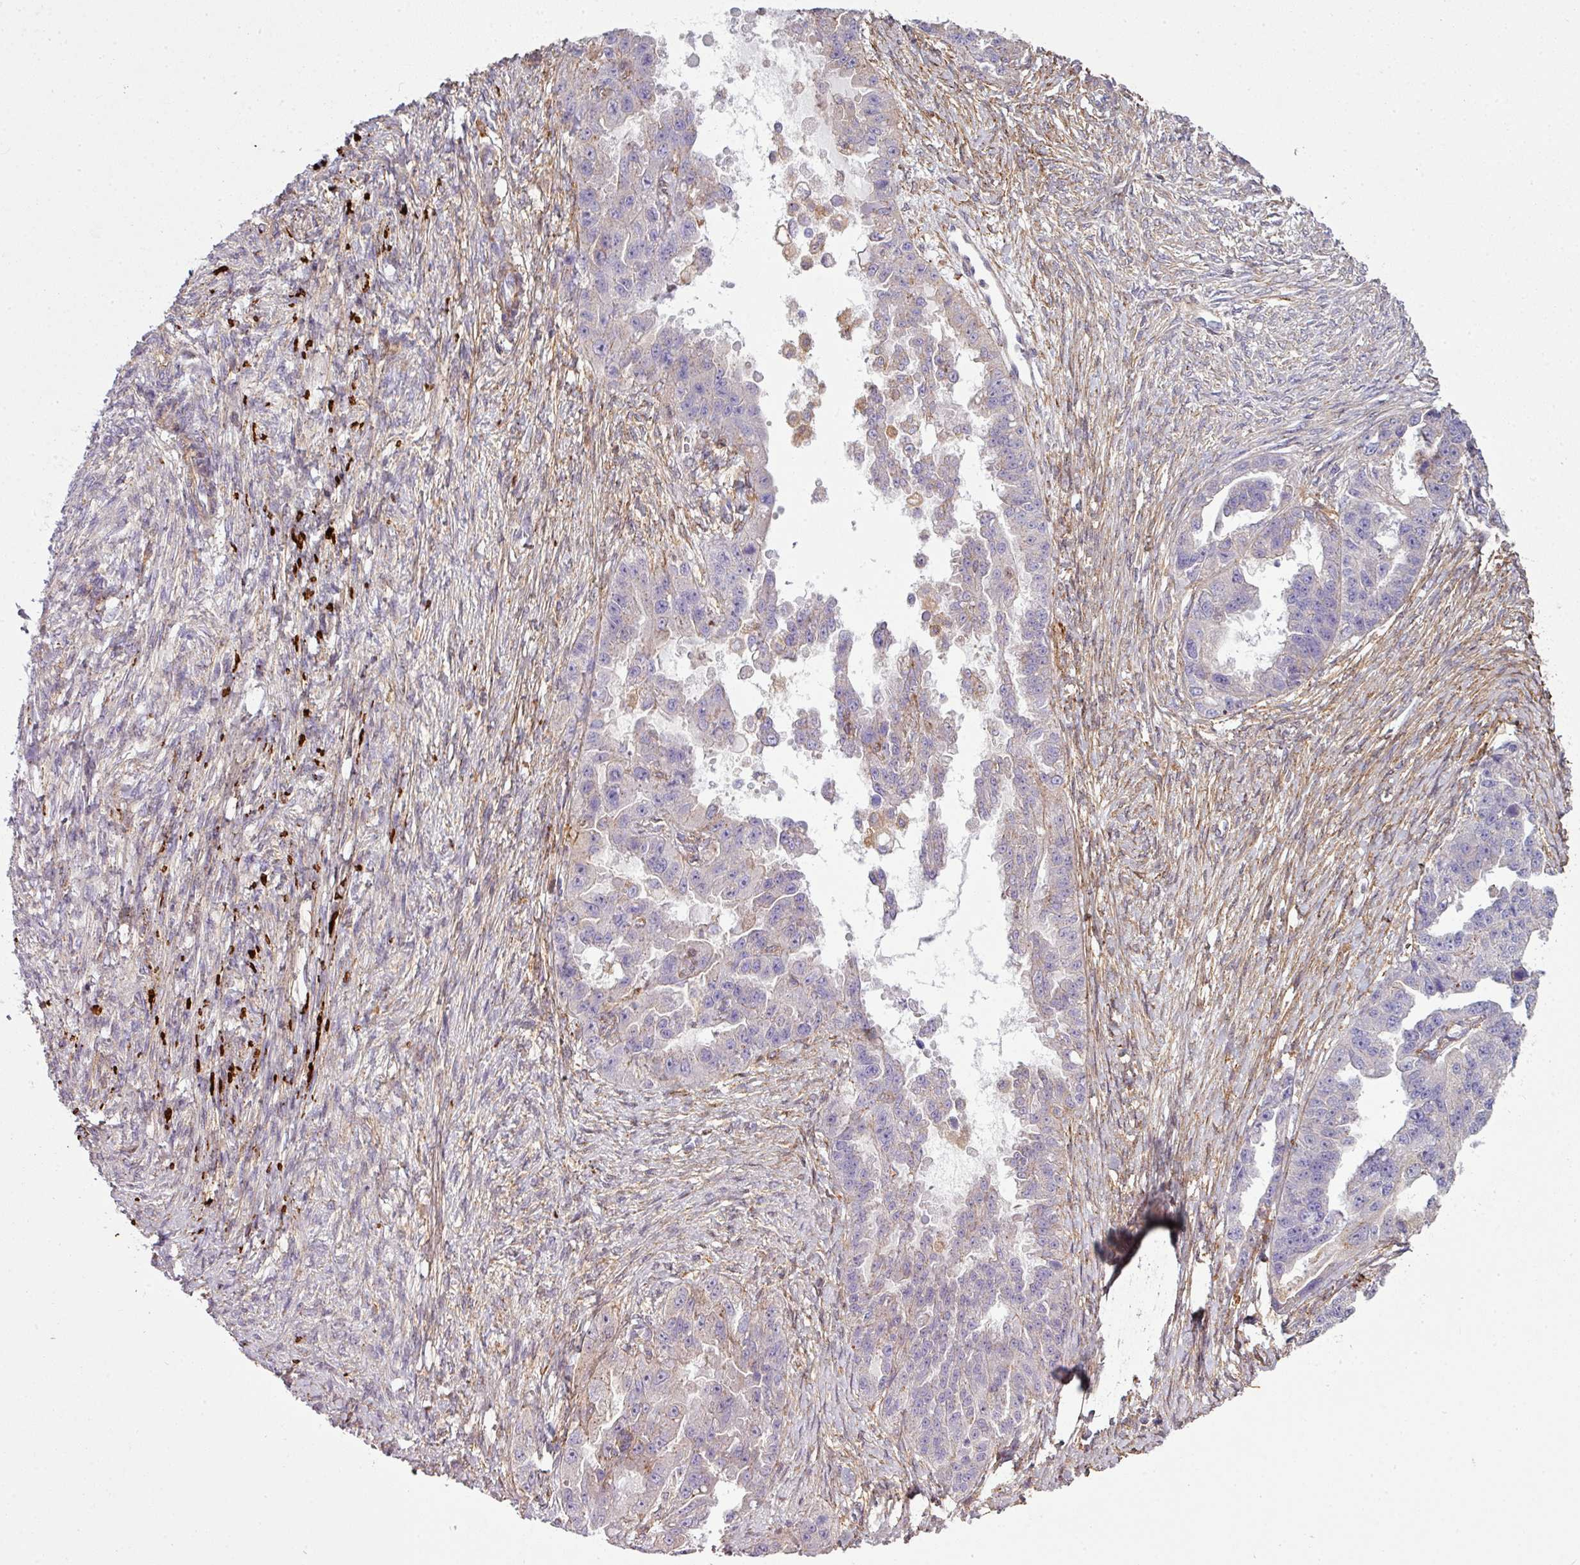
{"staining": {"intensity": "negative", "quantity": "none", "location": "none"}, "tissue": "ovarian cancer", "cell_type": "Tumor cells", "image_type": "cancer", "snomed": [{"axis": "morphology", "description": "Cystadenocarcinoma, serous, NOS"}, {"axis": "topography", "description": "Ovary"}], "caption": "Photomicrograph shows no protein staining in tumor cells of serous cystadenocarcinoma (ovarian) tissue.", "gene": "COL8A1", "patient": {"sex": "female", "age": 58}}